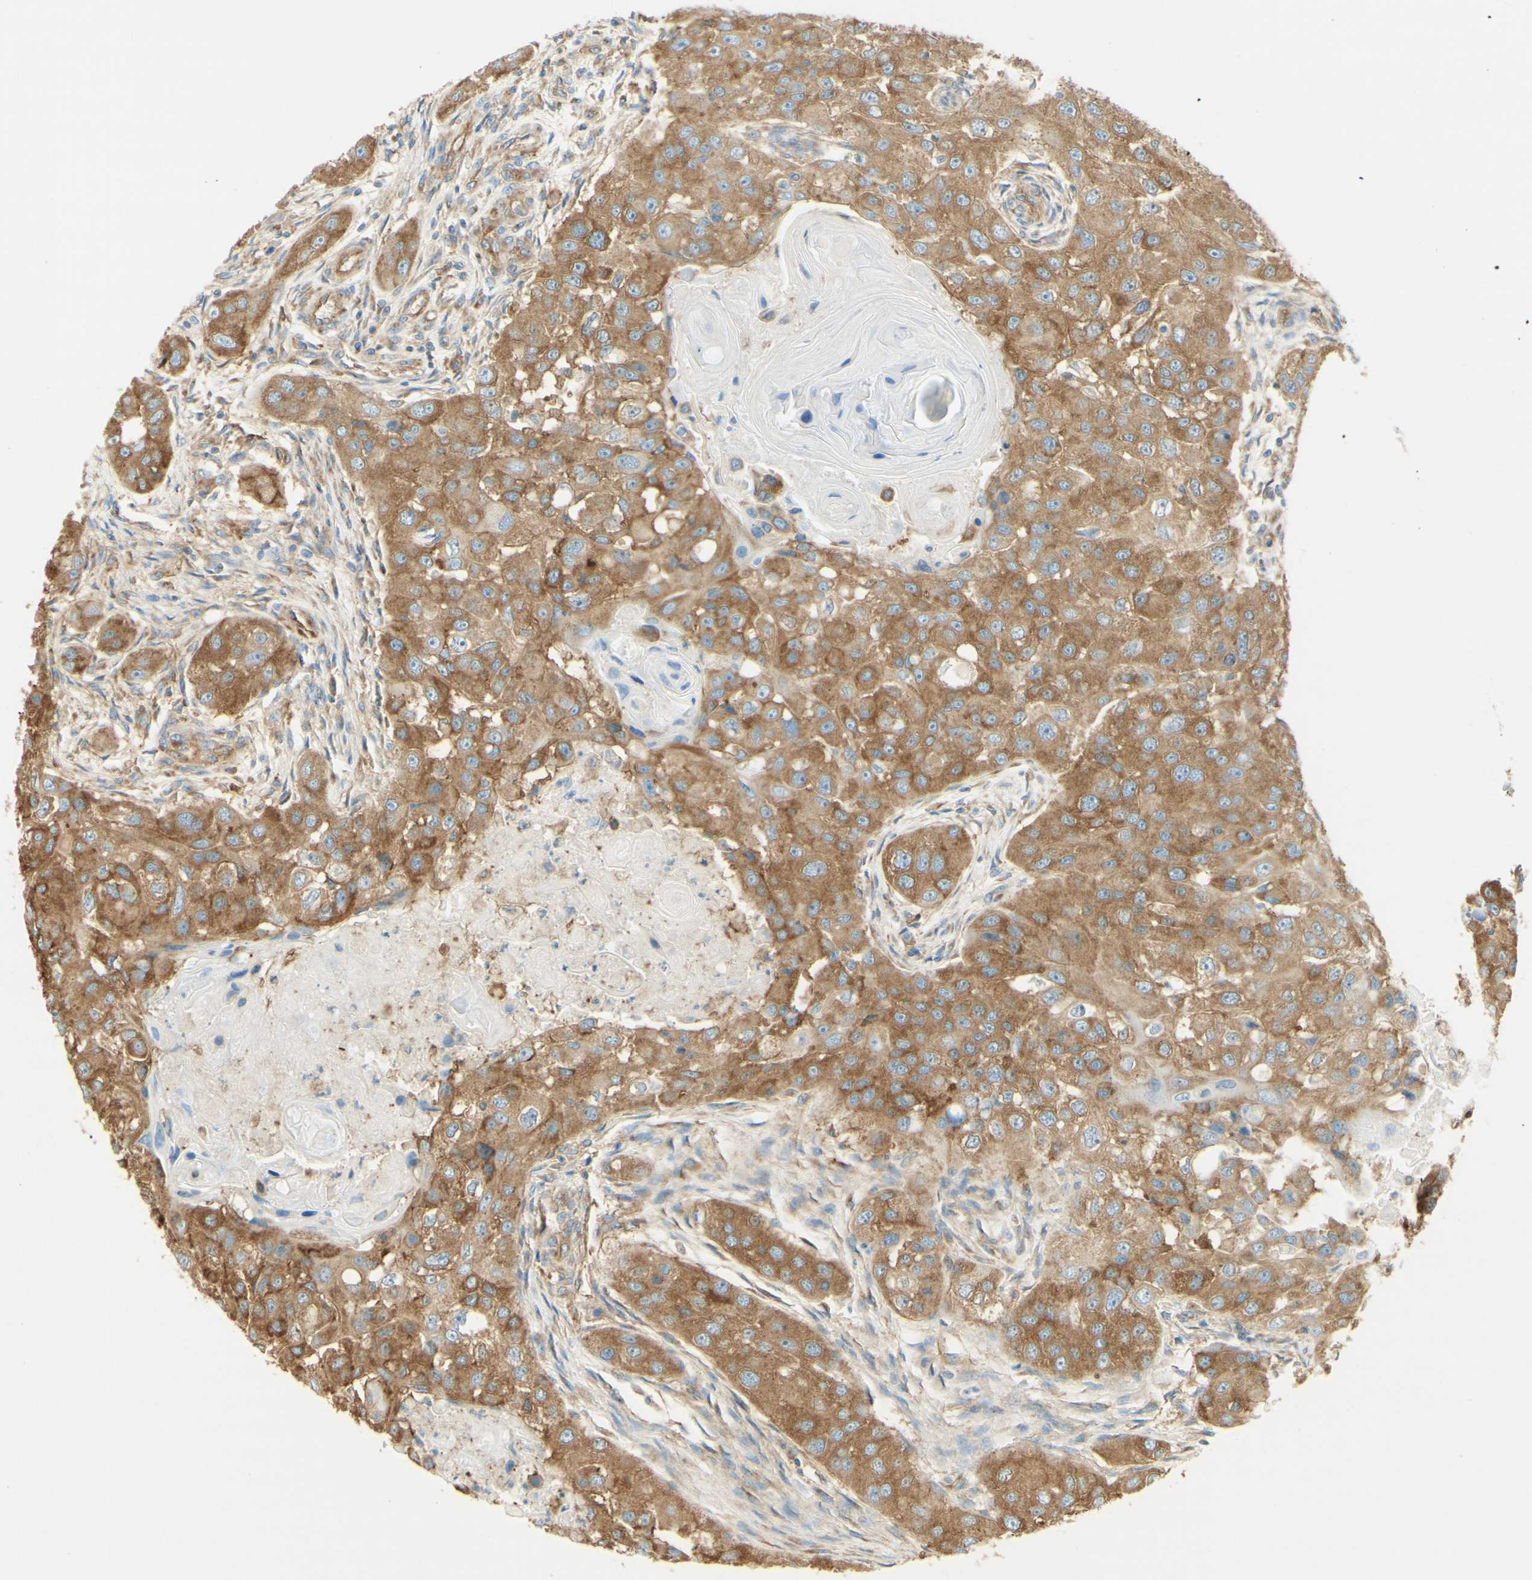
{"staining": {"intensity": "moderate", "quantity": ">75%", "location": "cytoplasmic/membranous"}, "tissue": "head and neck cancer", "cell_type": "Tumor cells", "image_type": "cancer", "snomed": [{"axis": "morphology", "description": "Normal tissue, NOS"}, {"axis": "morphology", "description": "Squamous cell carcinoma, NOS"}, {"axis": "topography", "description": "Skeletal muscle"}, {"axis": "topography", "description": "Head-Neck"}], "caption": "This is an image of immunohistochemistry (IHC) staining of head and neck squamous cell carcinoma, which shows moderate positivity in the cytoplasmic/membranous of tumor cells.", "gene": "CLTC", "patient": {"sex": "male", "age": 51}}